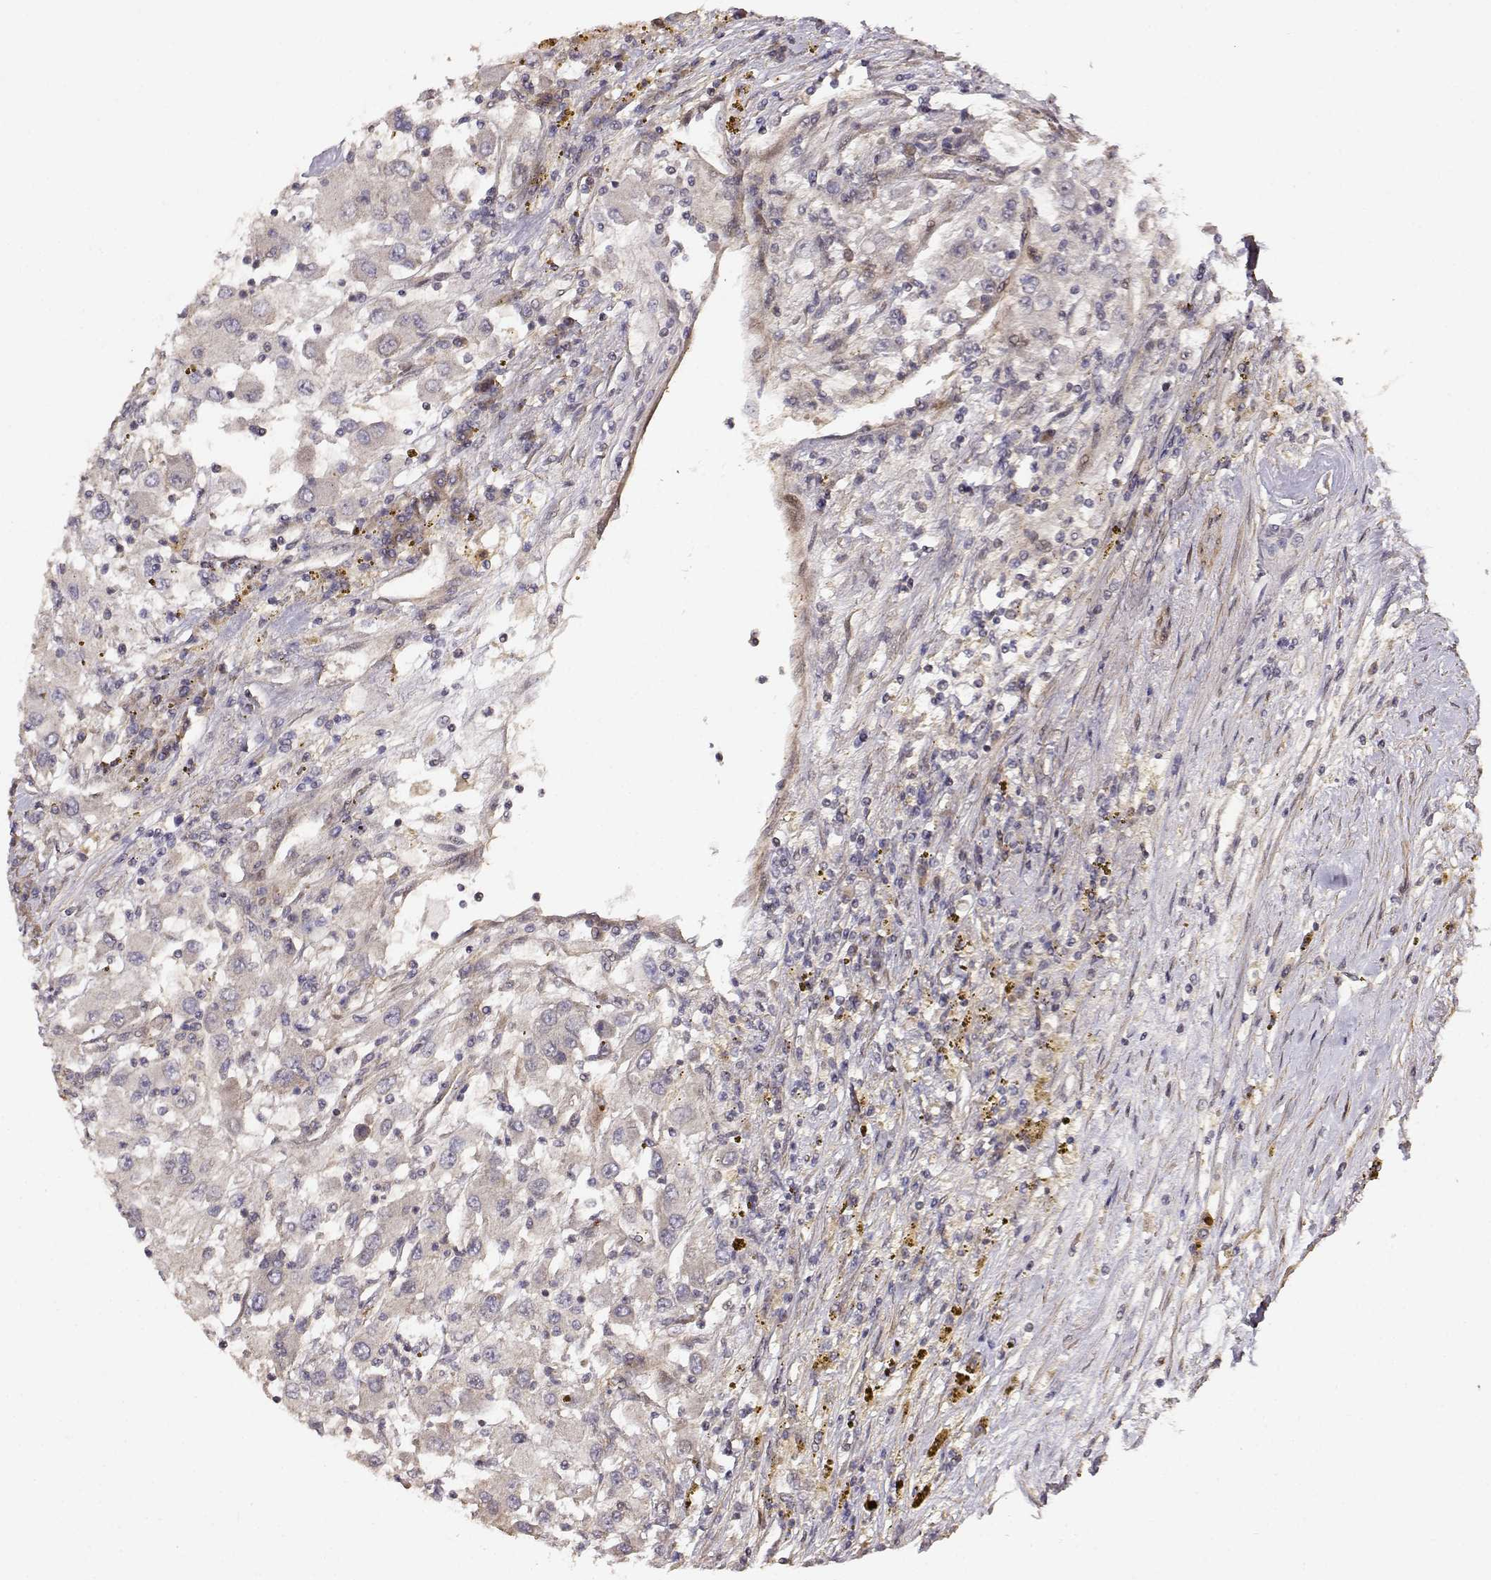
{"staining": {"intensity": "weak", "quantity": ">75%", "location": "cytoplasmic/membranous"}, "tissue": "renal cancer", "cell_type": "Tumor cells", "image_type": "cancer", "snomed": [{"axis": "morphology", "description": "Adenocarcinoma, NOS"}, {"axis": "topography", "description": "Kidney"}], "caption": "High-power microscopy captured an IHC micrograph of renal cancer (adenocarcinoma), revealing weak cytoplasmic/membranous staining in approximately >75% of tumor cells. Using DAB (brown) and hematoxylin (blue) stains, captured at high magnification using brightfield microscopy.", "gene": "PICK1", "patient": {"sex": "female", "age": 67}}